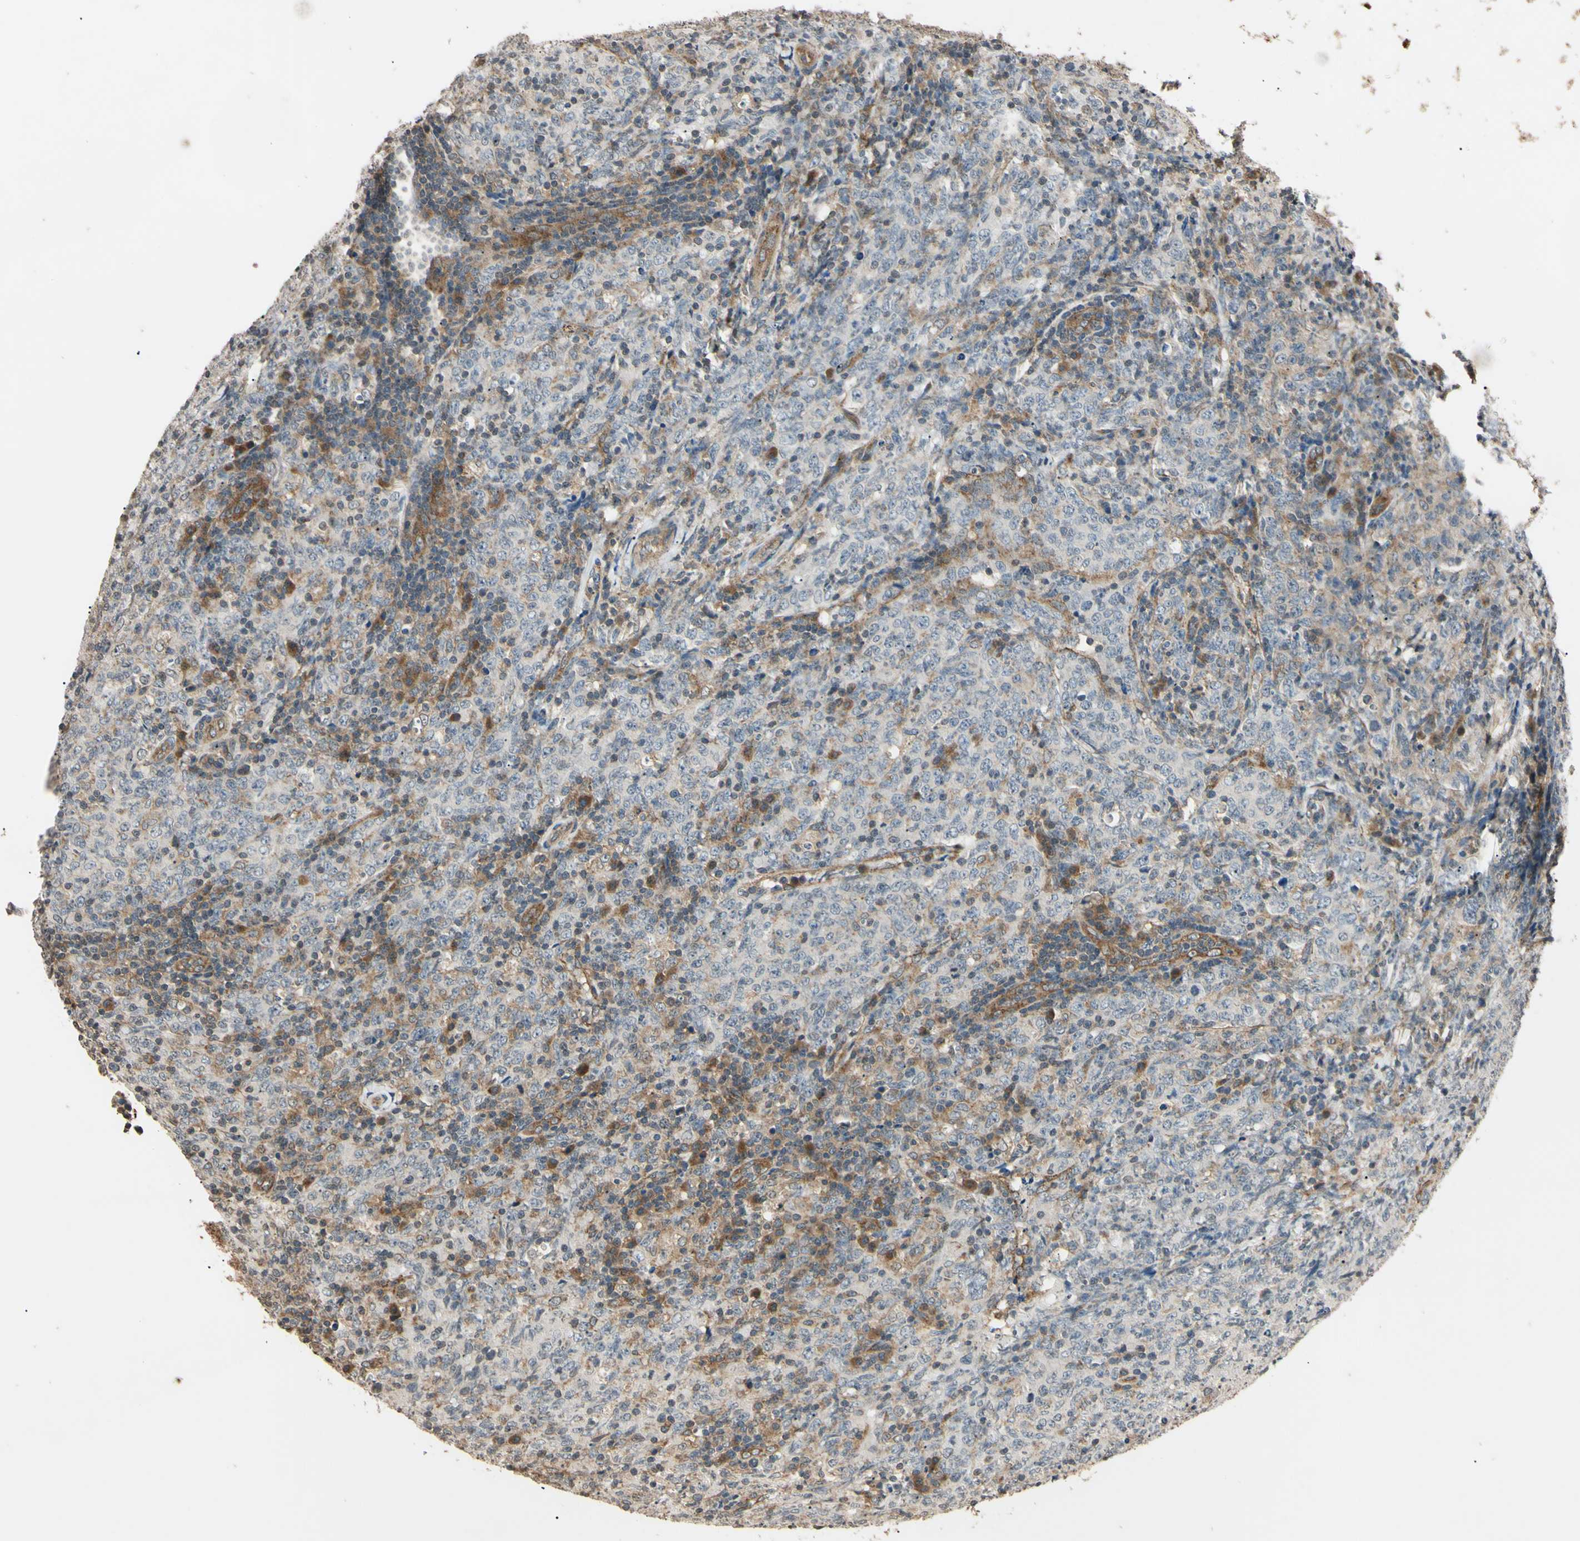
{"staining": {"intensity": "weak", "quantity": "<25%", "location": "cytoplasmic/membranous"}, "tissue": "lymphoma", "cell_type": "Tumor cells", "image_type": "cancer", "snomed": [{"axis": "morphology", "description": "Malignant lymphoma, non-Hodgkin's type, High grade"}, {"axis": "topography", "description": "Tonsil"}], "caption": "A high-resolution image shows IHC staining of high-grade malignant lymphoma, non-Hodgkin's type, which shows no significant positivity in tumor cells. Brightfield microscopy of immunohistochemistry (IHC) stained with DAB (brown) and hematoxylin (blue), captured at high magnification.", "gene": "EPN1", "patient": {"sex": "female", "age": 36}}